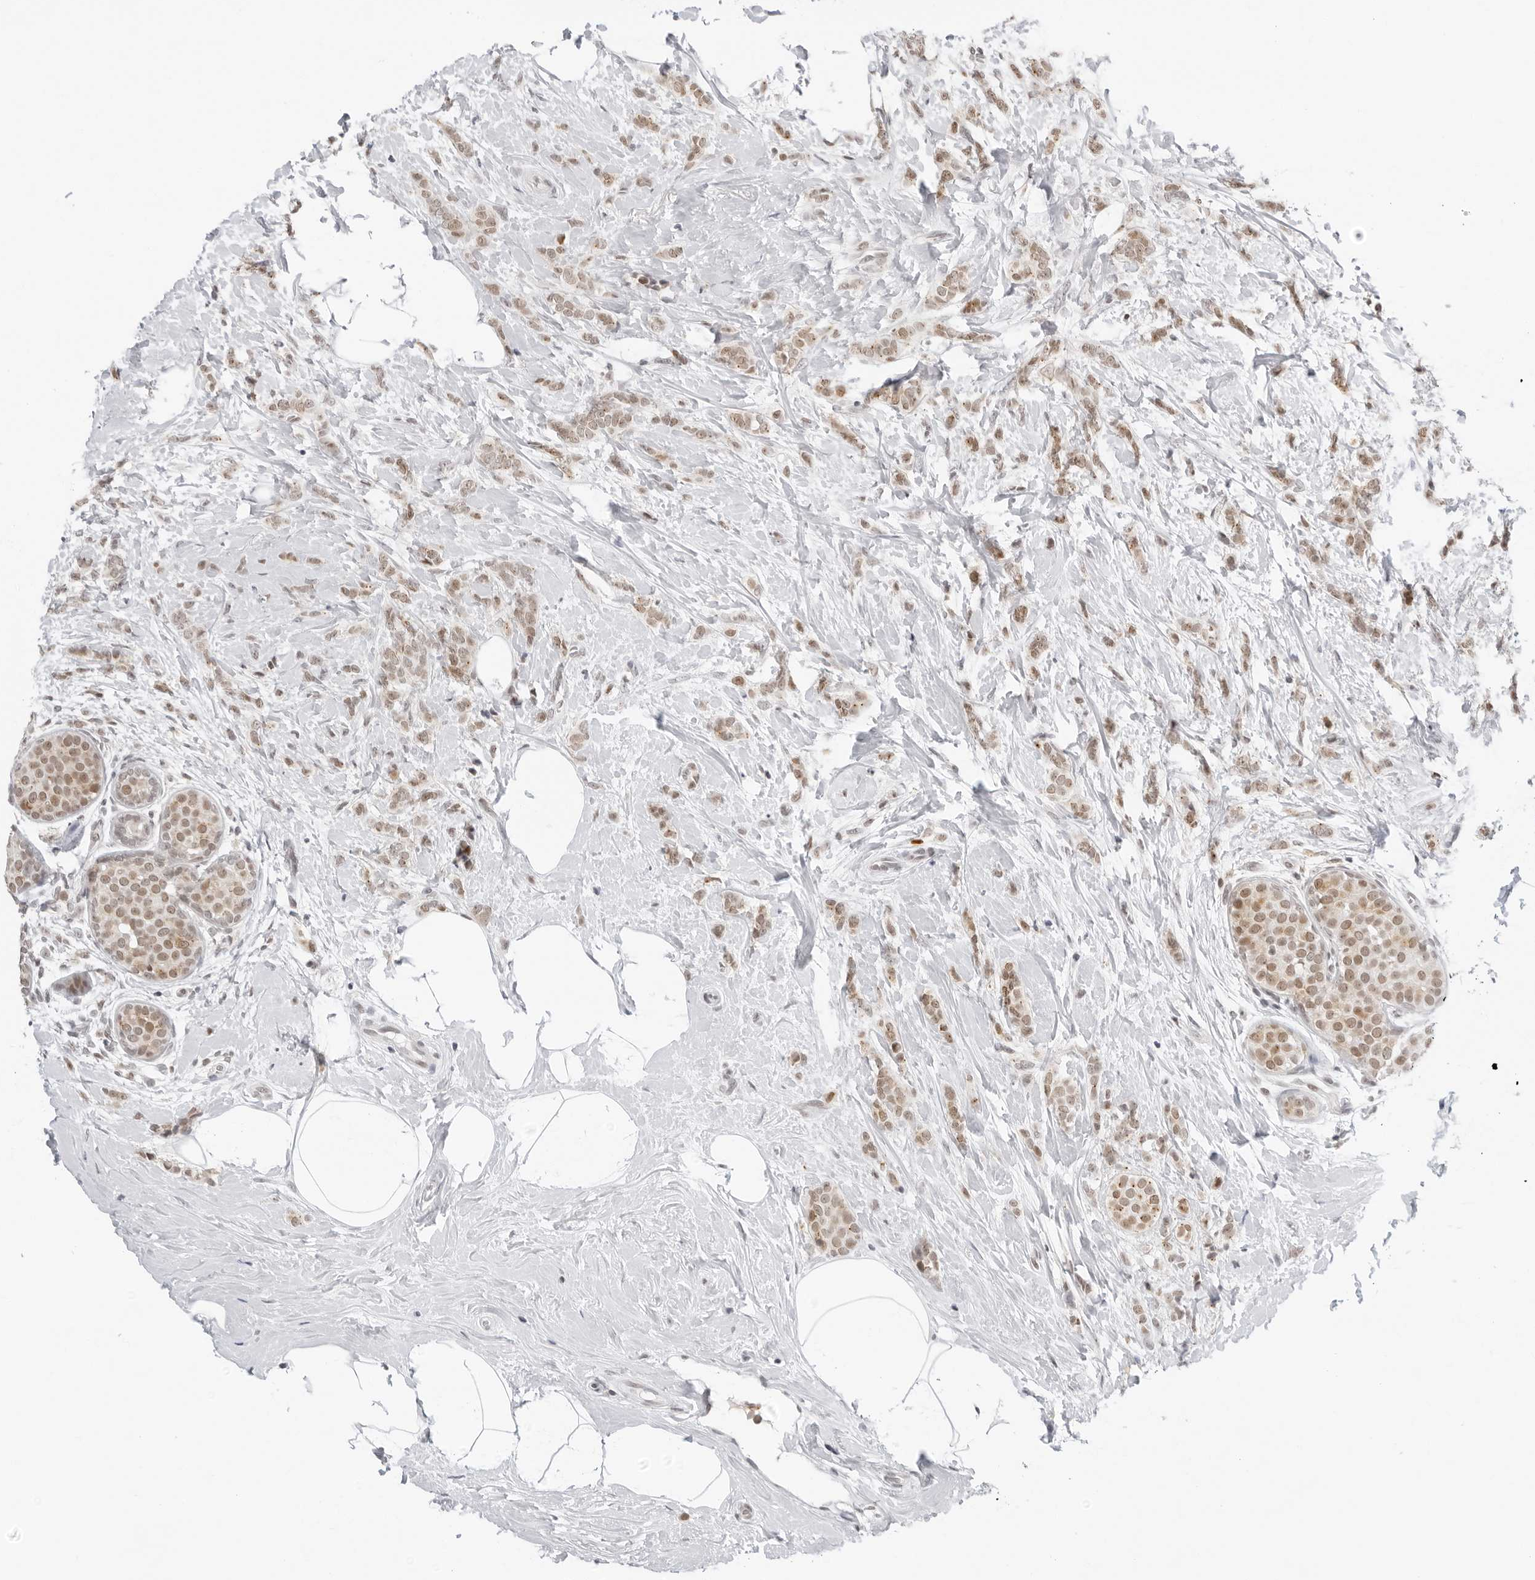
{"staining": {"intensity": "moderate", "quantity": ">75%", "location": "nuclear"}, "tissue": "breast cancer", "cell_type": "Tumor cells", "image_type": "cancer", "snomed": [{"axis": "morphology", "description": "Lobular carcinoma, in situ"}, {"axis": "morphology", "description": "Lobular carcinoma"}, {"axis": "topography", "description": "Breast"}], "caption": "Breast cancer was stained to show a protein in brown. There is medium levels of moderate nuclear staining in approximately >75% of tumor cells.", "gene": "MSH6", "patient": {"sex": "female", "age": 41}}